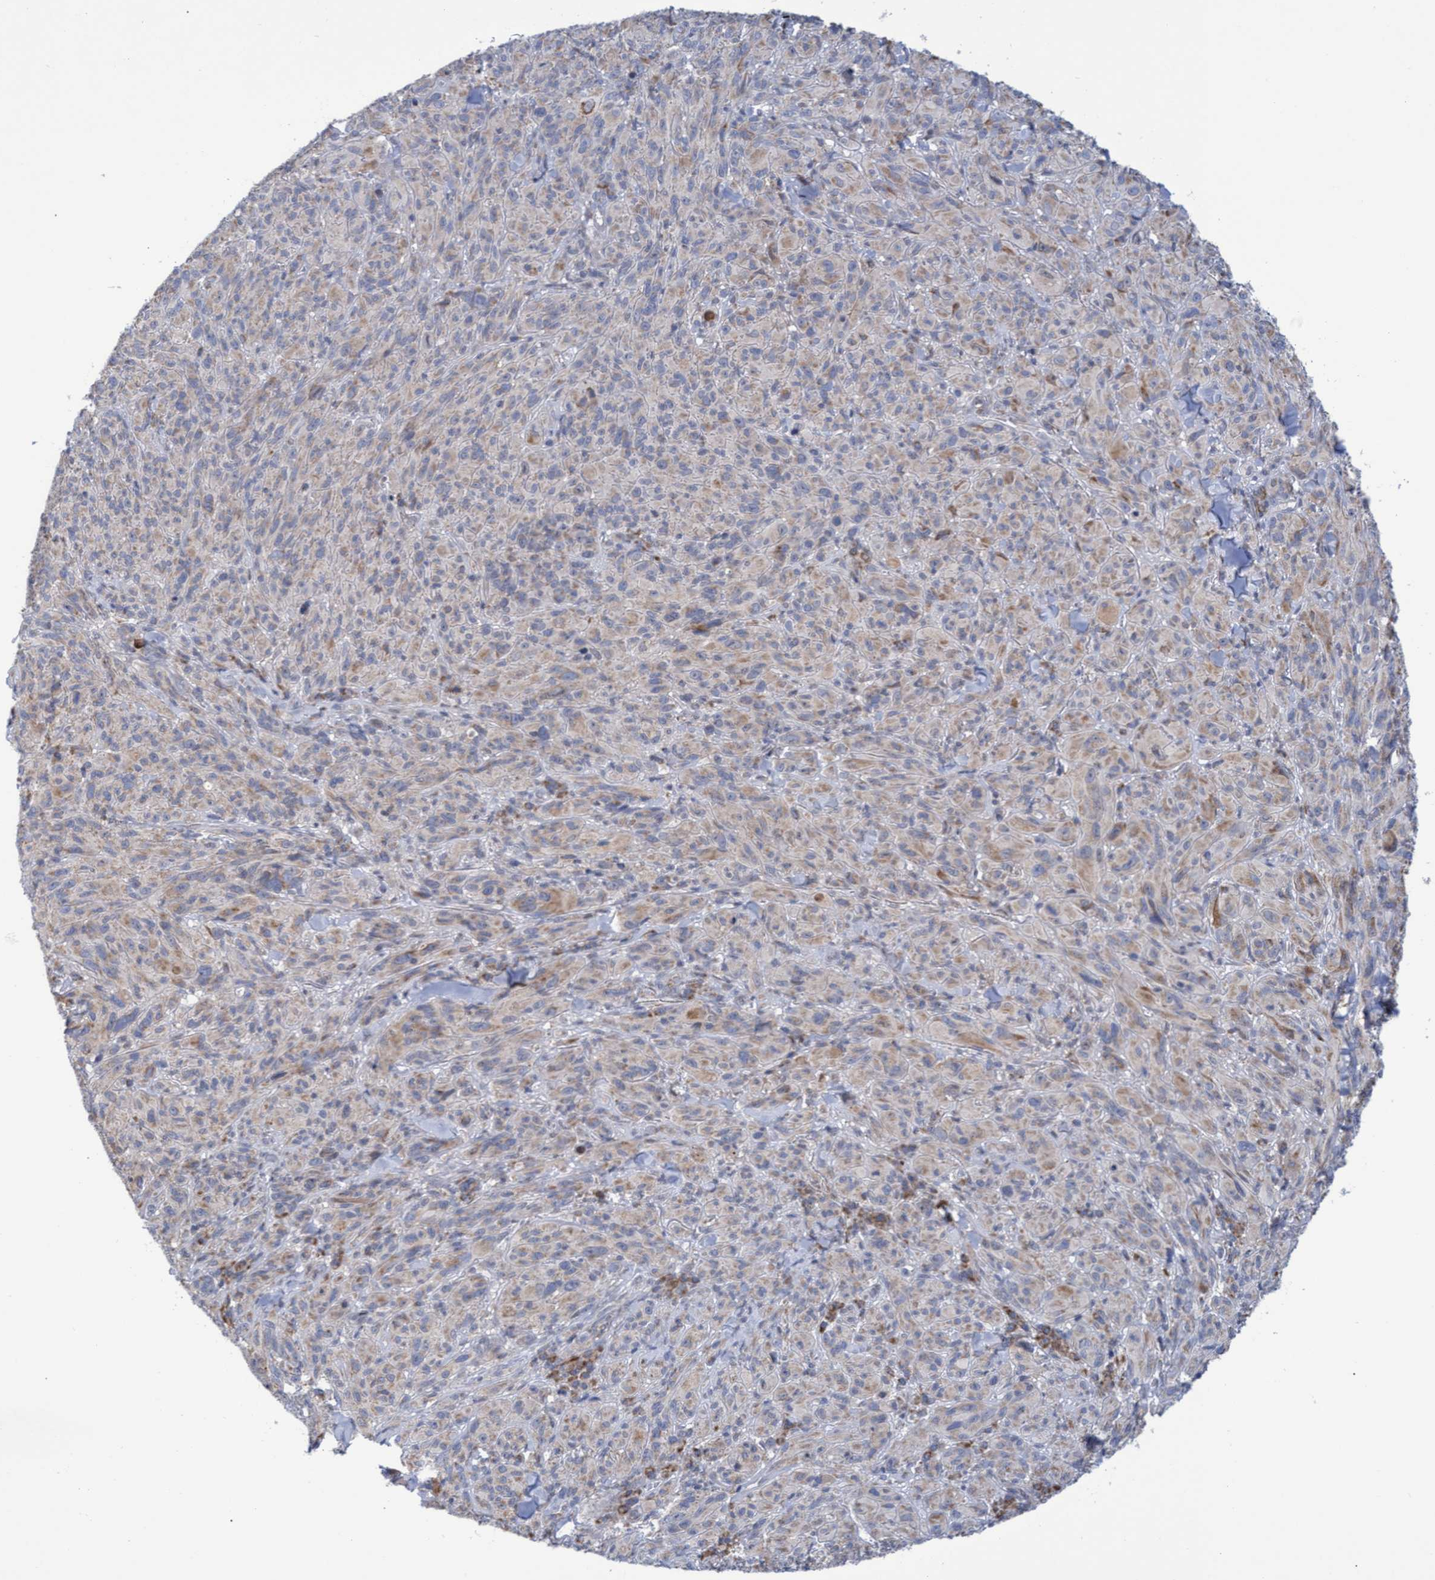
{"staining": {"intensity": "weak", "quantity": "<25%", "location": "cytoplasmic/membranous"}, "tissue": "melanoma", "cell_type": "Tumor cells", "image_type": "cancer", "snomed": [{"axis": "morphology", "description": "Malignant melanoma, NOS"}, {"axis": "topography", "description": "Skin of head"}], "caption": "A high-resolution histopathology image shows immunohistochemistry (IHC) staining of melanoma, which displays no significant positivity in tumor cells. The staining is performed using DAB (3,3'-diaminobenzidine) brown chromogen with nuclei counter-stained in using hematoxylin.", "gene": "NAT16", "patient": {"sex": "male", "age": 96}}